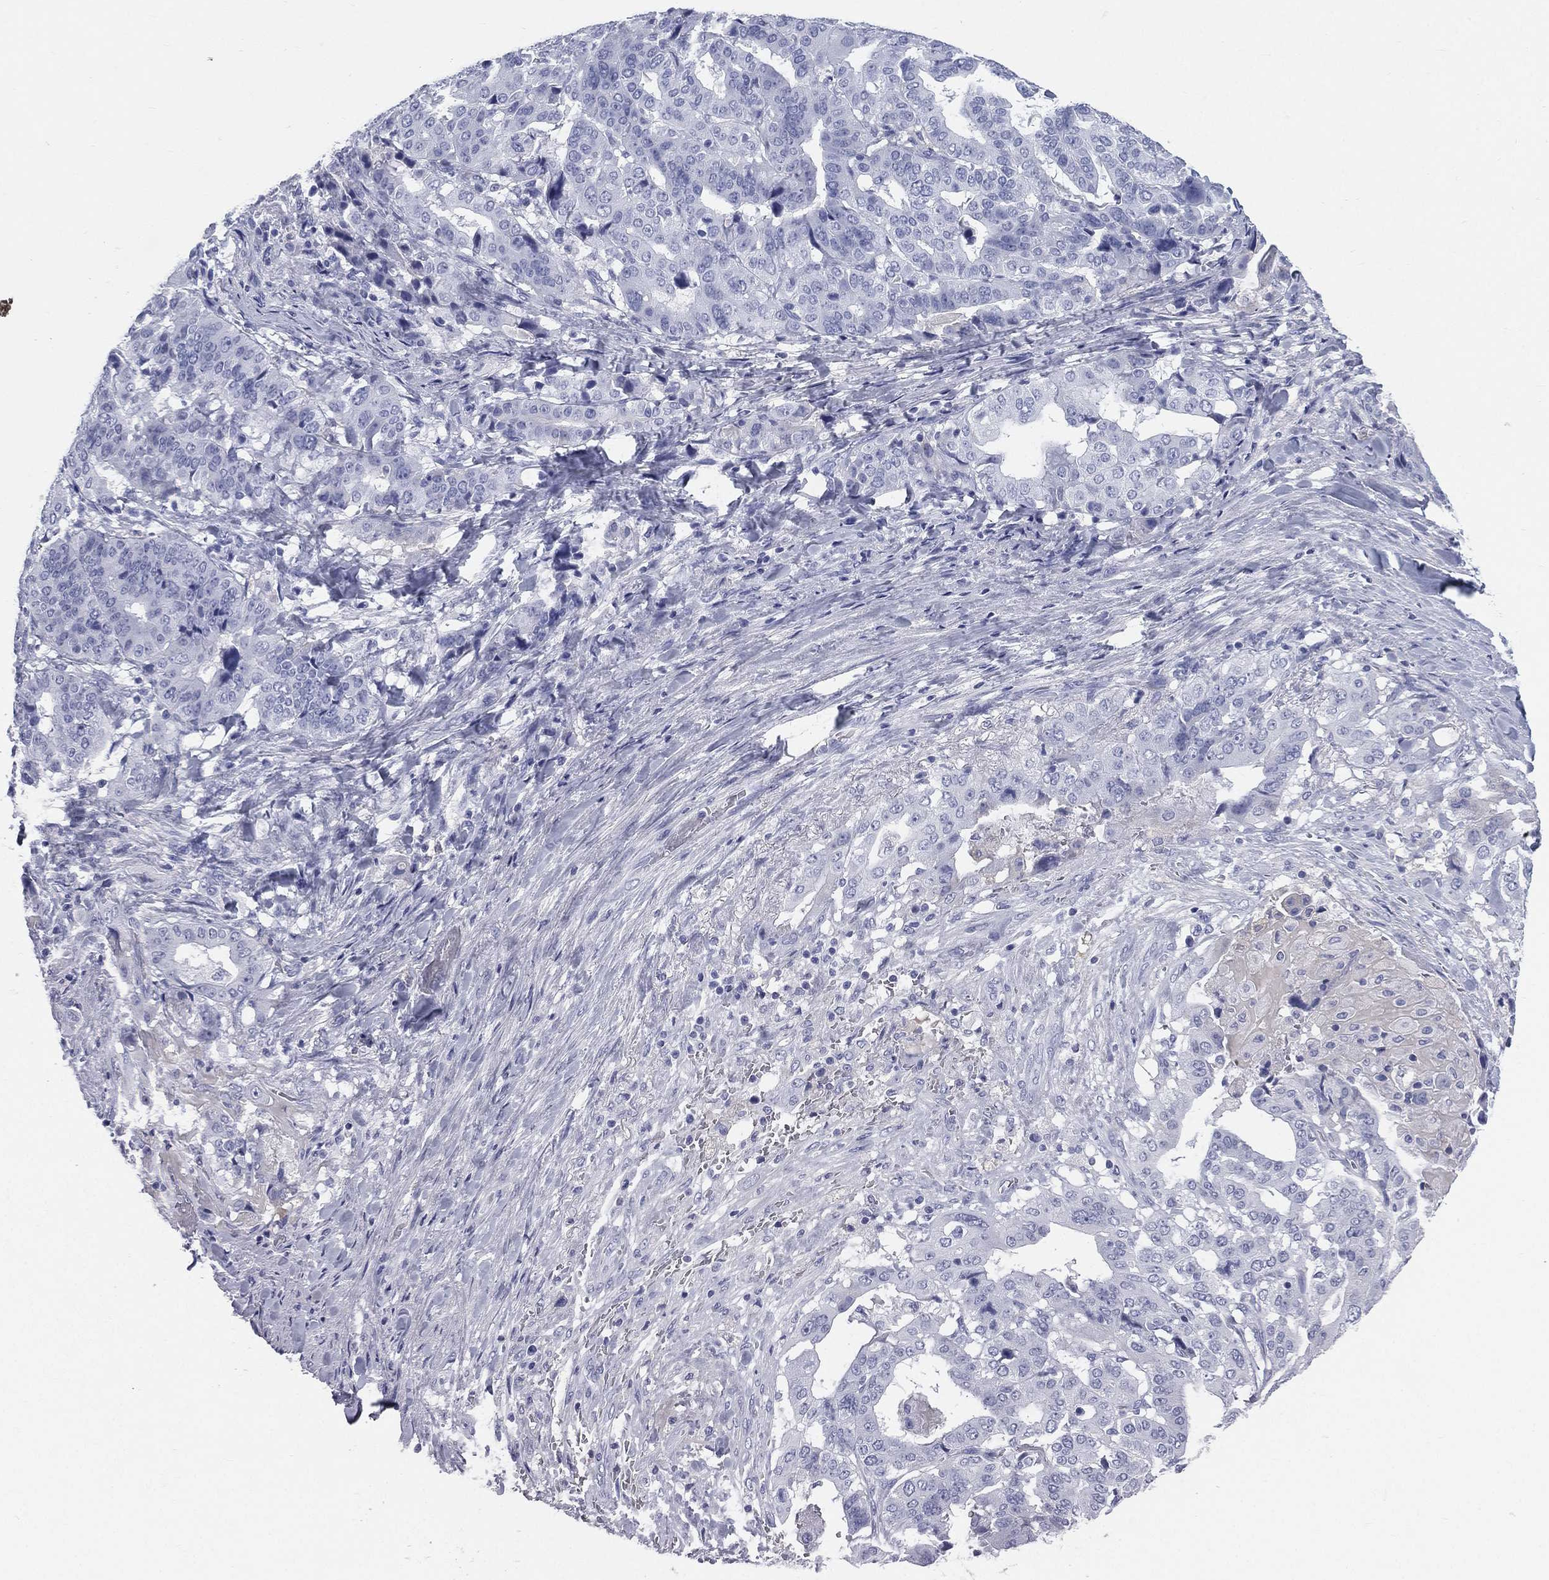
{"staining": {"intensity": "negative", "quantity": "none", "location": "none"}, "tissue": "stomach cancer", "cell_type": "Tumor cells", "image_type": "cancer", "snomed": [{"axis": "morphology", "description": "Adenocarcinoma, NOS"}, {"axis": "topography", "description": "Stomach"}], "caption": "The image demonstrates no significant expression in tumor cells of adenocarcinoma (stomach). (Immunohistochemistry, brightfield microscopy, high magnification).", "gene": "HP", "patient": {"sex": "male", "age": 48}}